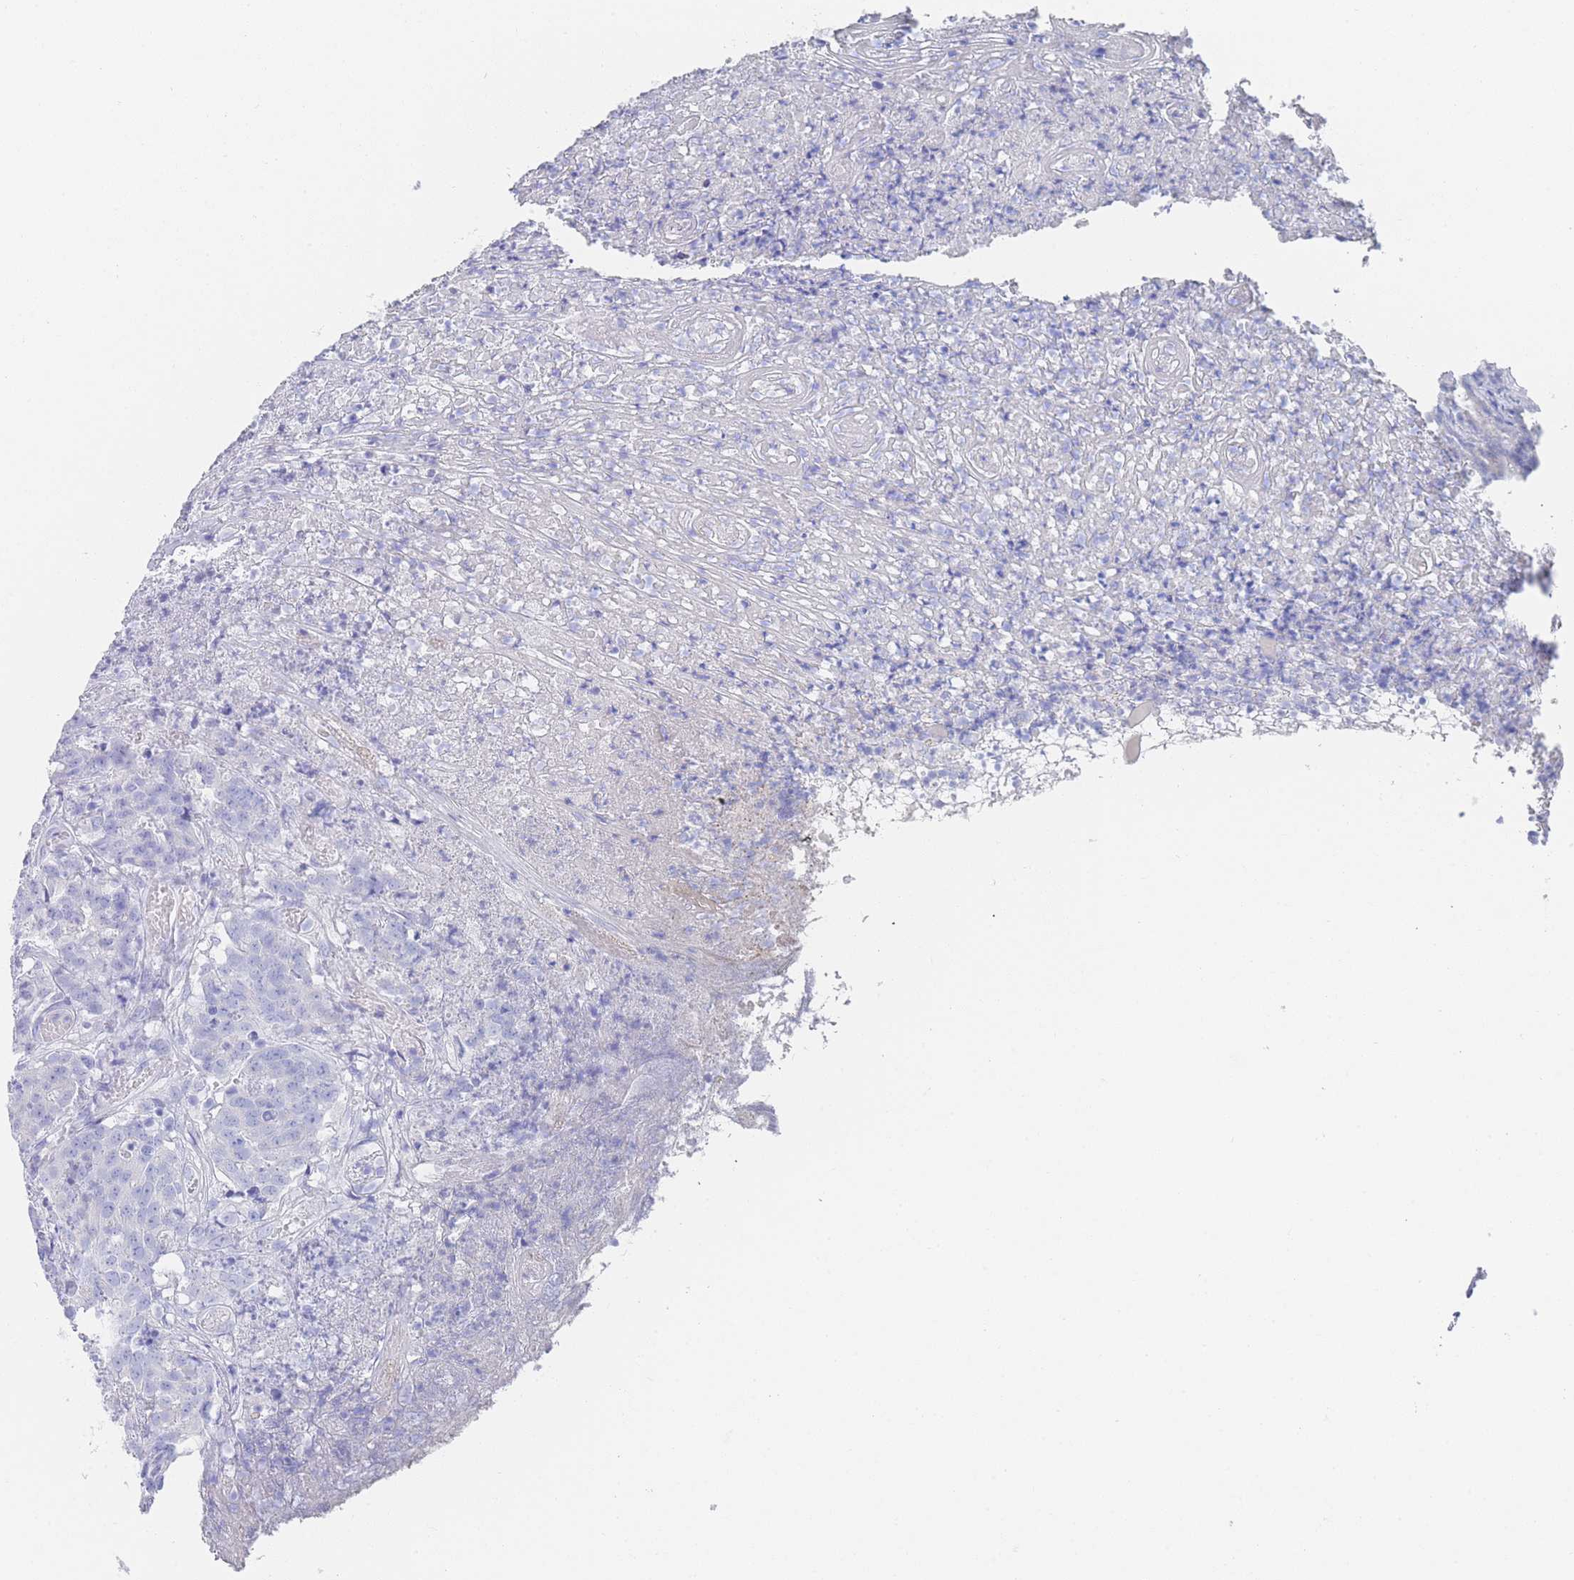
{"staining": {"intensity": "negative", "quantity": "none", "location": "none"}, "tissue": "colorectal cancer", "cell_type": "Tumor cells", "image_type": "cancer", "snomed": [{"axis": "morphology", "description": "Adenocarcinoma, NOS"}, {"axis": "topography", "description": "Colon"}], "caption": "IHC photomicrograph of neoplastic tissue: colorectal cancer stained with DAB reveals no significant protein staining in tumor cells.", "gene": "LRRC37A", "patient": {"sex": "male", "age": 83}}